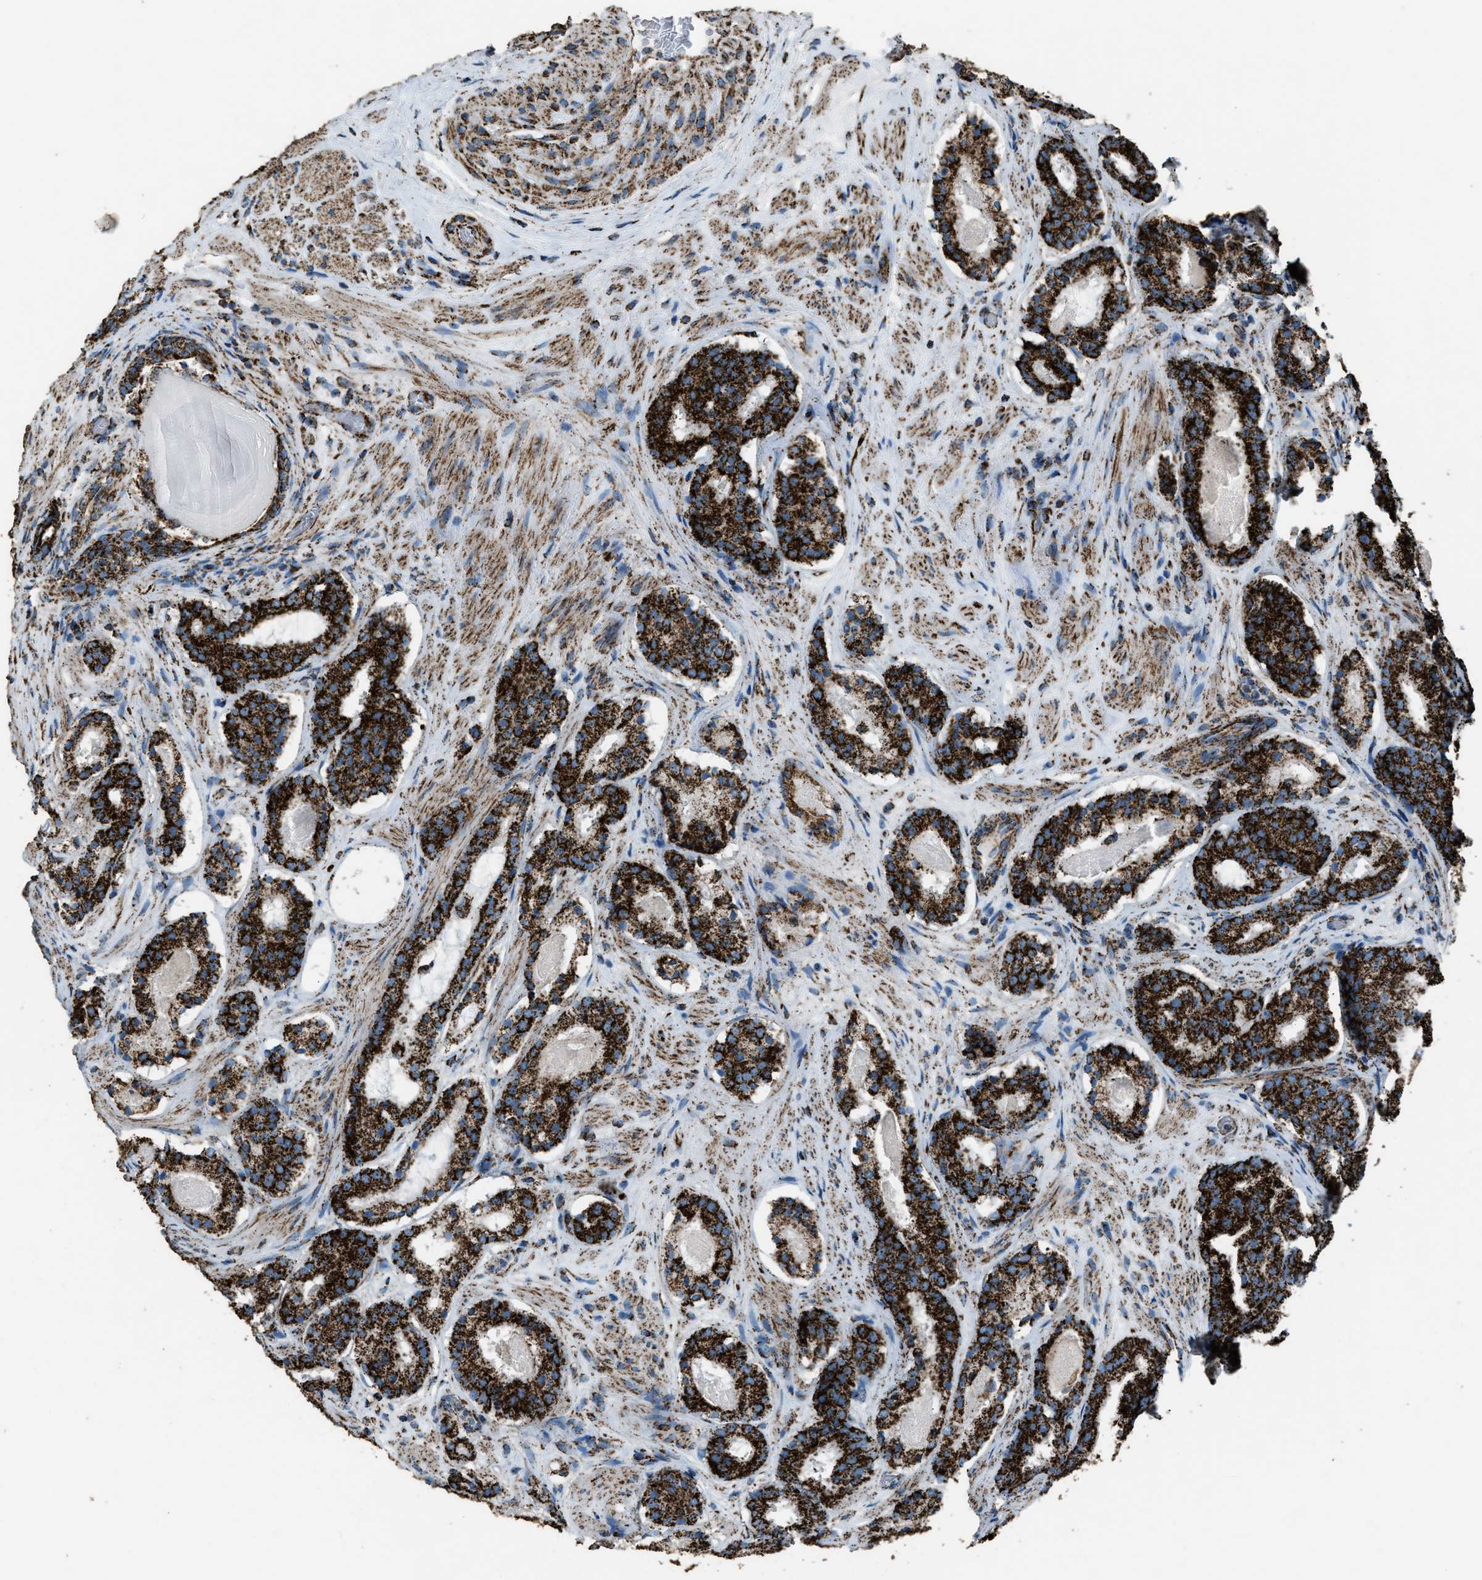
{"staining": {"intensity": "strong", "quantity": ">75%", "location": "cytoplasmic/membranous"}, "tissue": "prostate cancer", "cell_type": "Tumor cells", "image_type": "cancer", "snomed": [{"axis": "morphology", "description": "Adenocarcinoma, Low grade"}, {"axis": "topography", "description": "Prostate"}], "caption": "Low-grade adenocarcinoma (prostate) stained for a protein reveals strong cytoplasmic/membranous positivity in tumor cells. The staining was performed using DAB, with brown indicating positive protein expression. Nuclei are stained blue with hematoxylin.", "gene": "MDH2", "patient": {"sex": "male", "age": 69}}